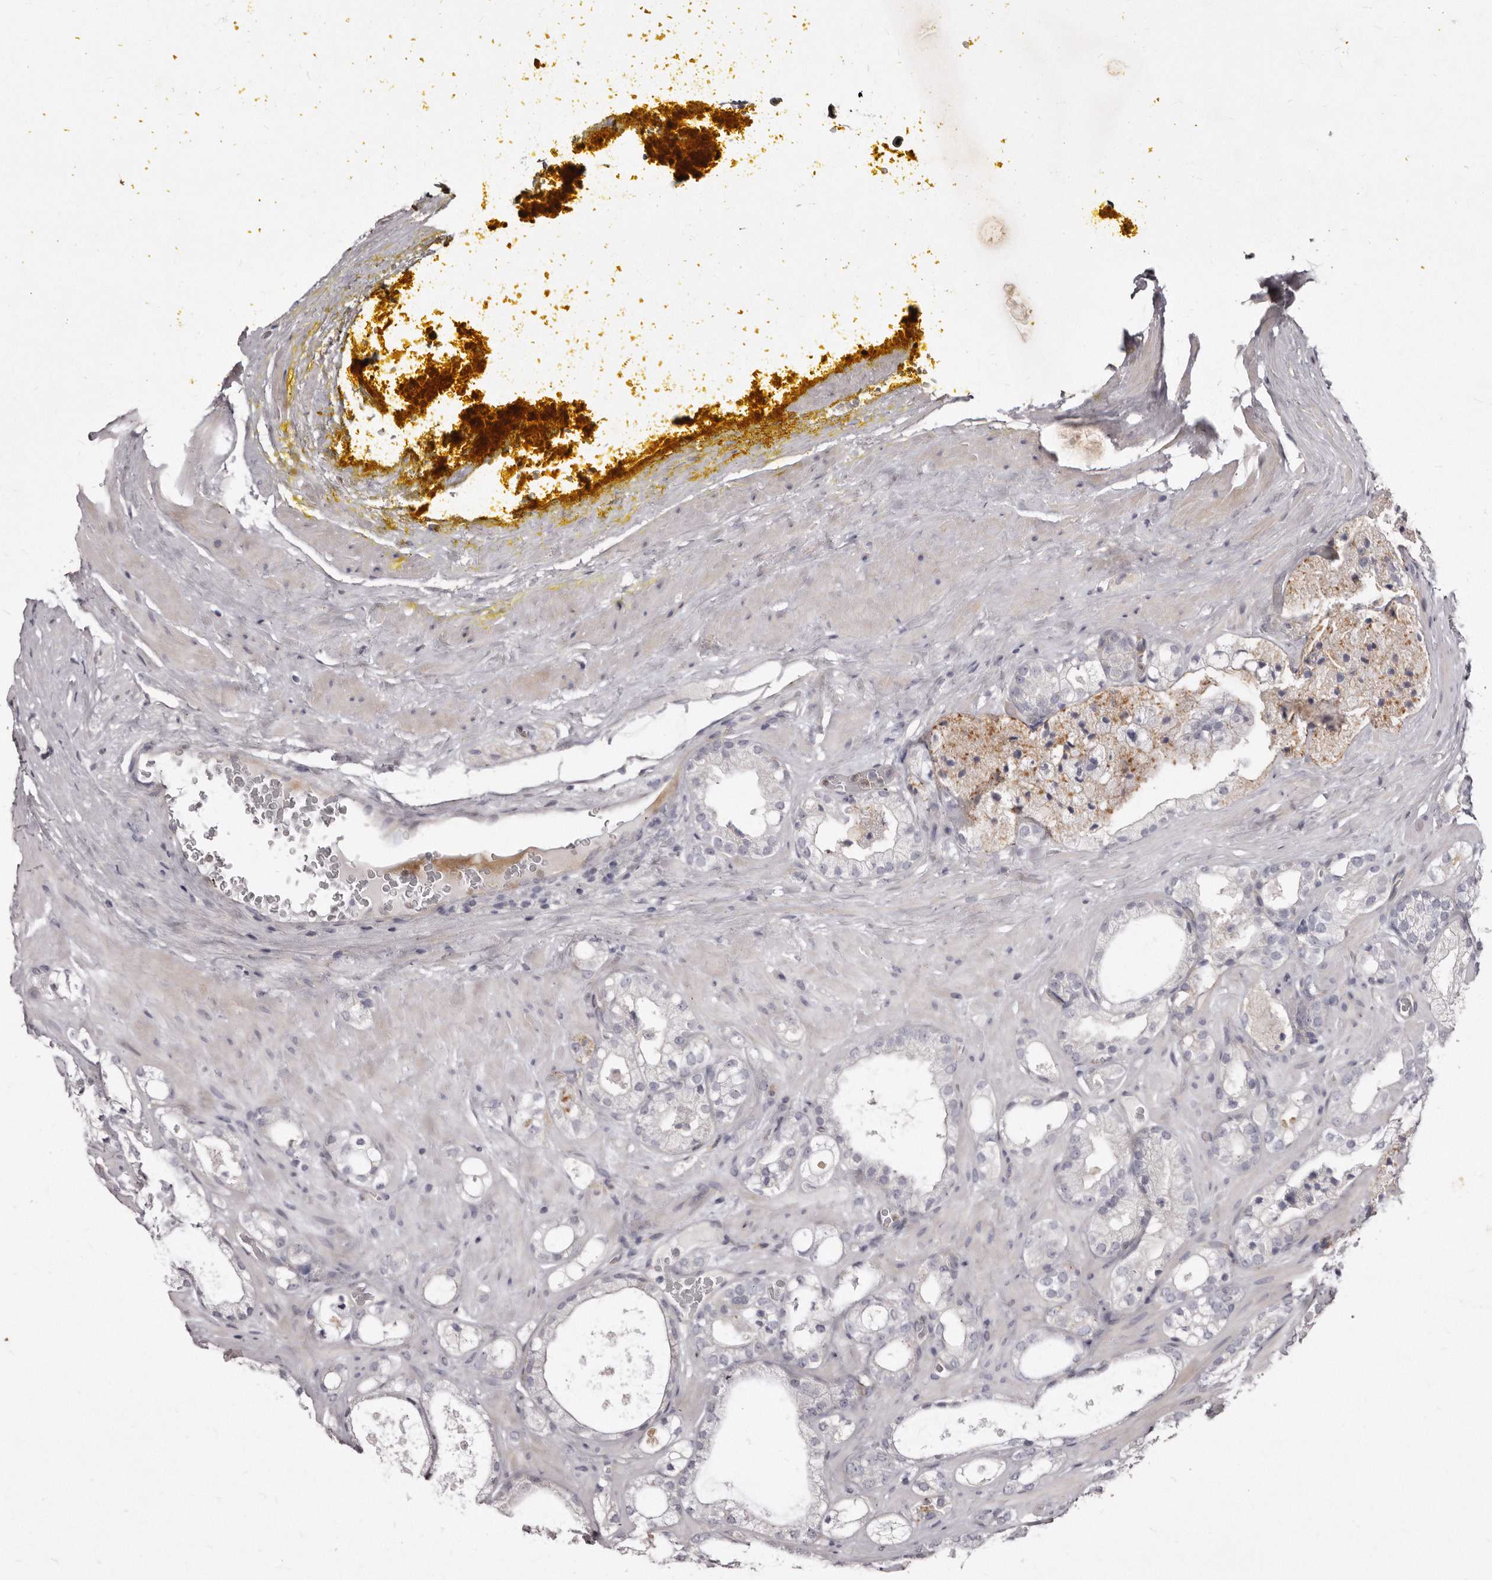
{"staining": {"intensity": "negative", "quantity": "none", "location": "none"}, "tissue": "prostate cancer", "cell_type": "Tumor cells", "image_type": "cancer", "snomed": [{"axis": "morphology", "description": "Adenocarcinoma, High grade"}, {"axis": "topography", "description": "Prostate"}], "caption": "High magnification brightfield microscopy of adenocarcinoma (high-grade) (prostate) stained with DAB (brown) and counterstained with hematoxylin (blue): tumor cells show no significant expression.", "gene": "PEG10", "patient": {"sex": "male", "age": 58}}